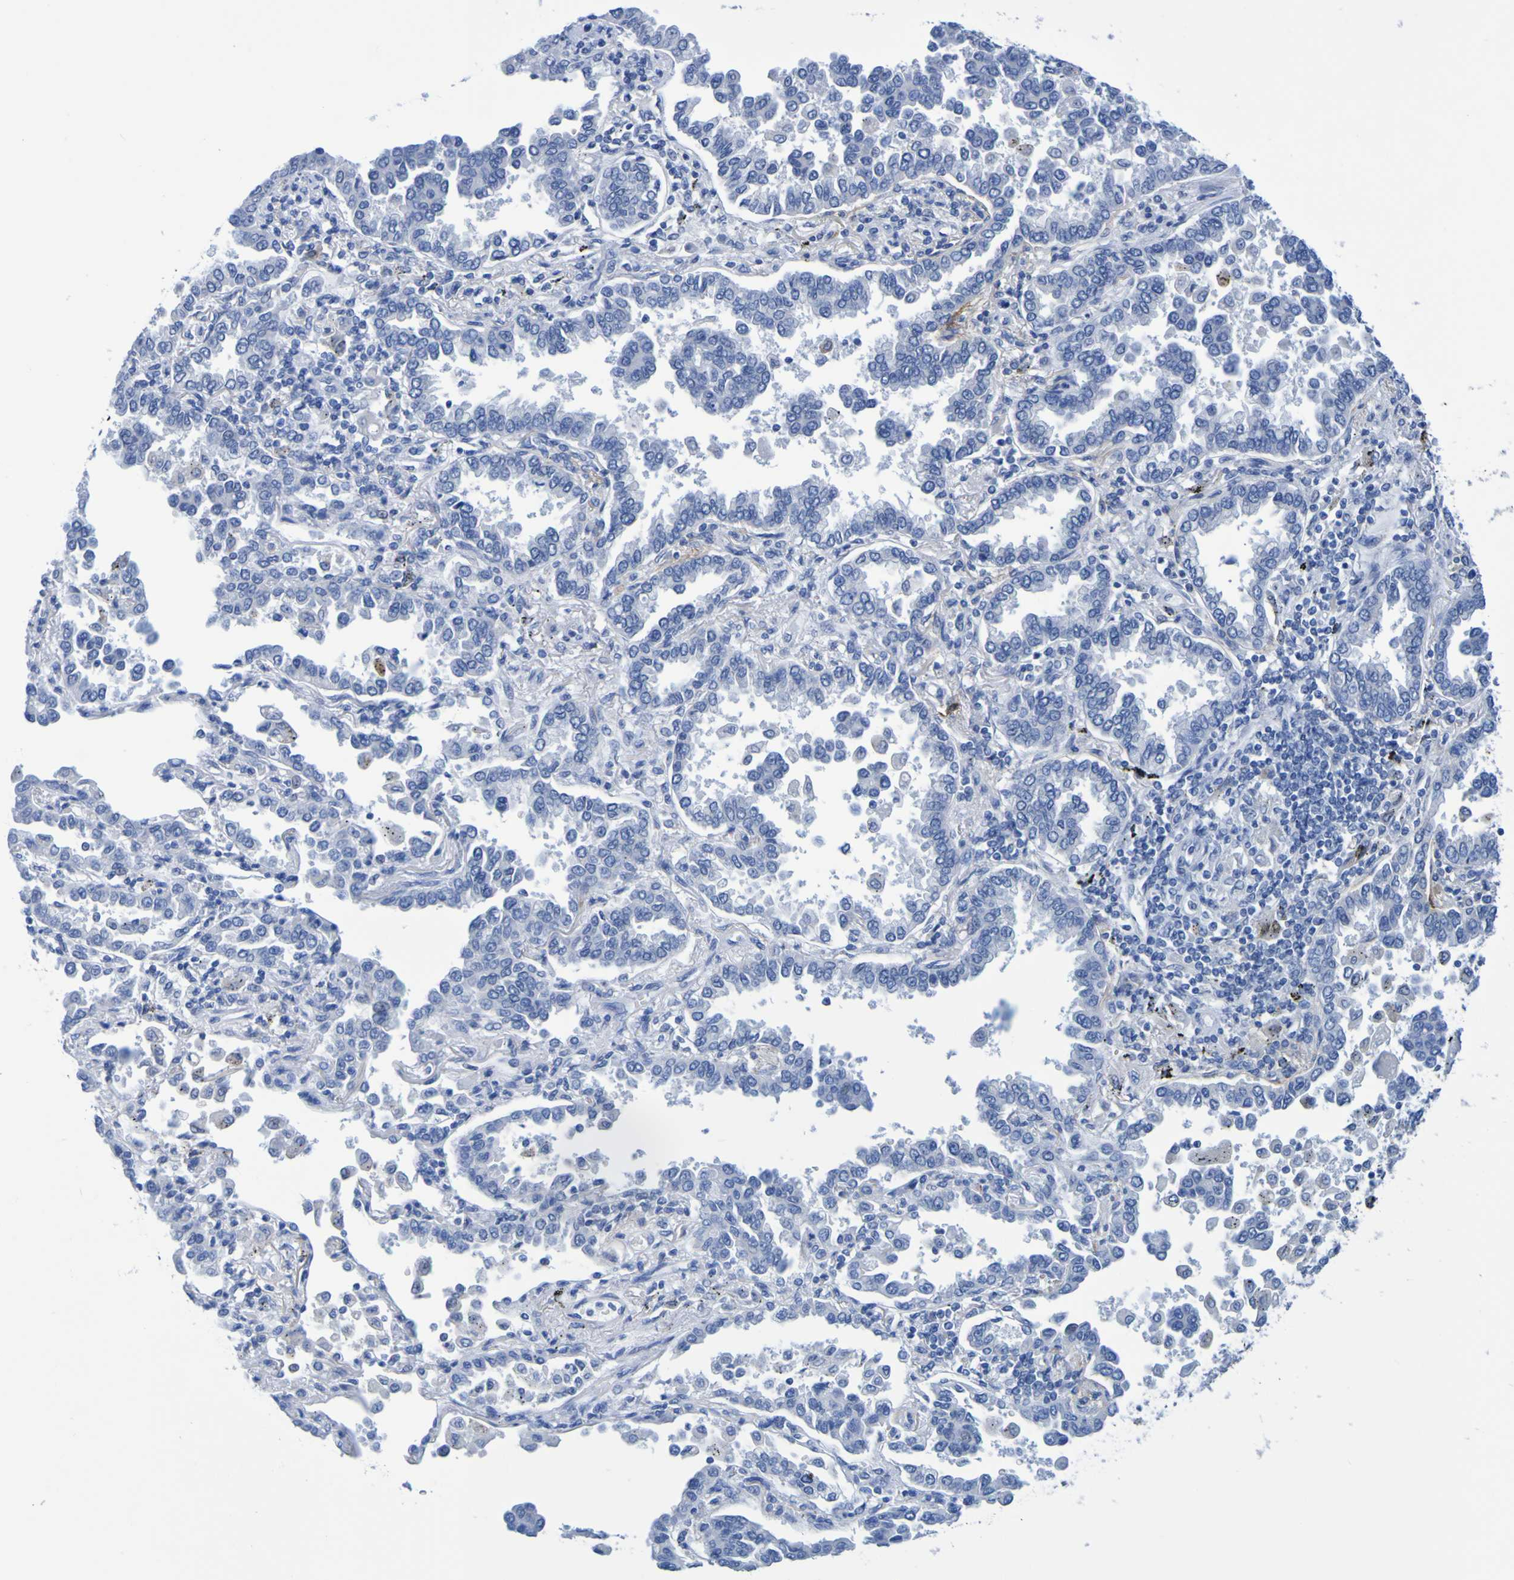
{"staining": {"intensity": "negative", "quantity": "none", "location": "none"}, "tissue": "lung cancer", "cell_type": "Tumor cells", "image_type": "cancer", "snomed": [{"axis": "morphology", "description": "Normal tissue, NOS"}, {"axis": "morphology", "description": "Adenocarcinoma, NOS"}, {"axis": "topography", "description": "Lung"}], "caption": "High power microscopy micrograph of an immunohistochemistry image of lung cancer (adenocarcinoma), revealing no significant positivity in tumor cells.", "gene": "DPEP1", "patient": {"sex": "male", "age": 59}}